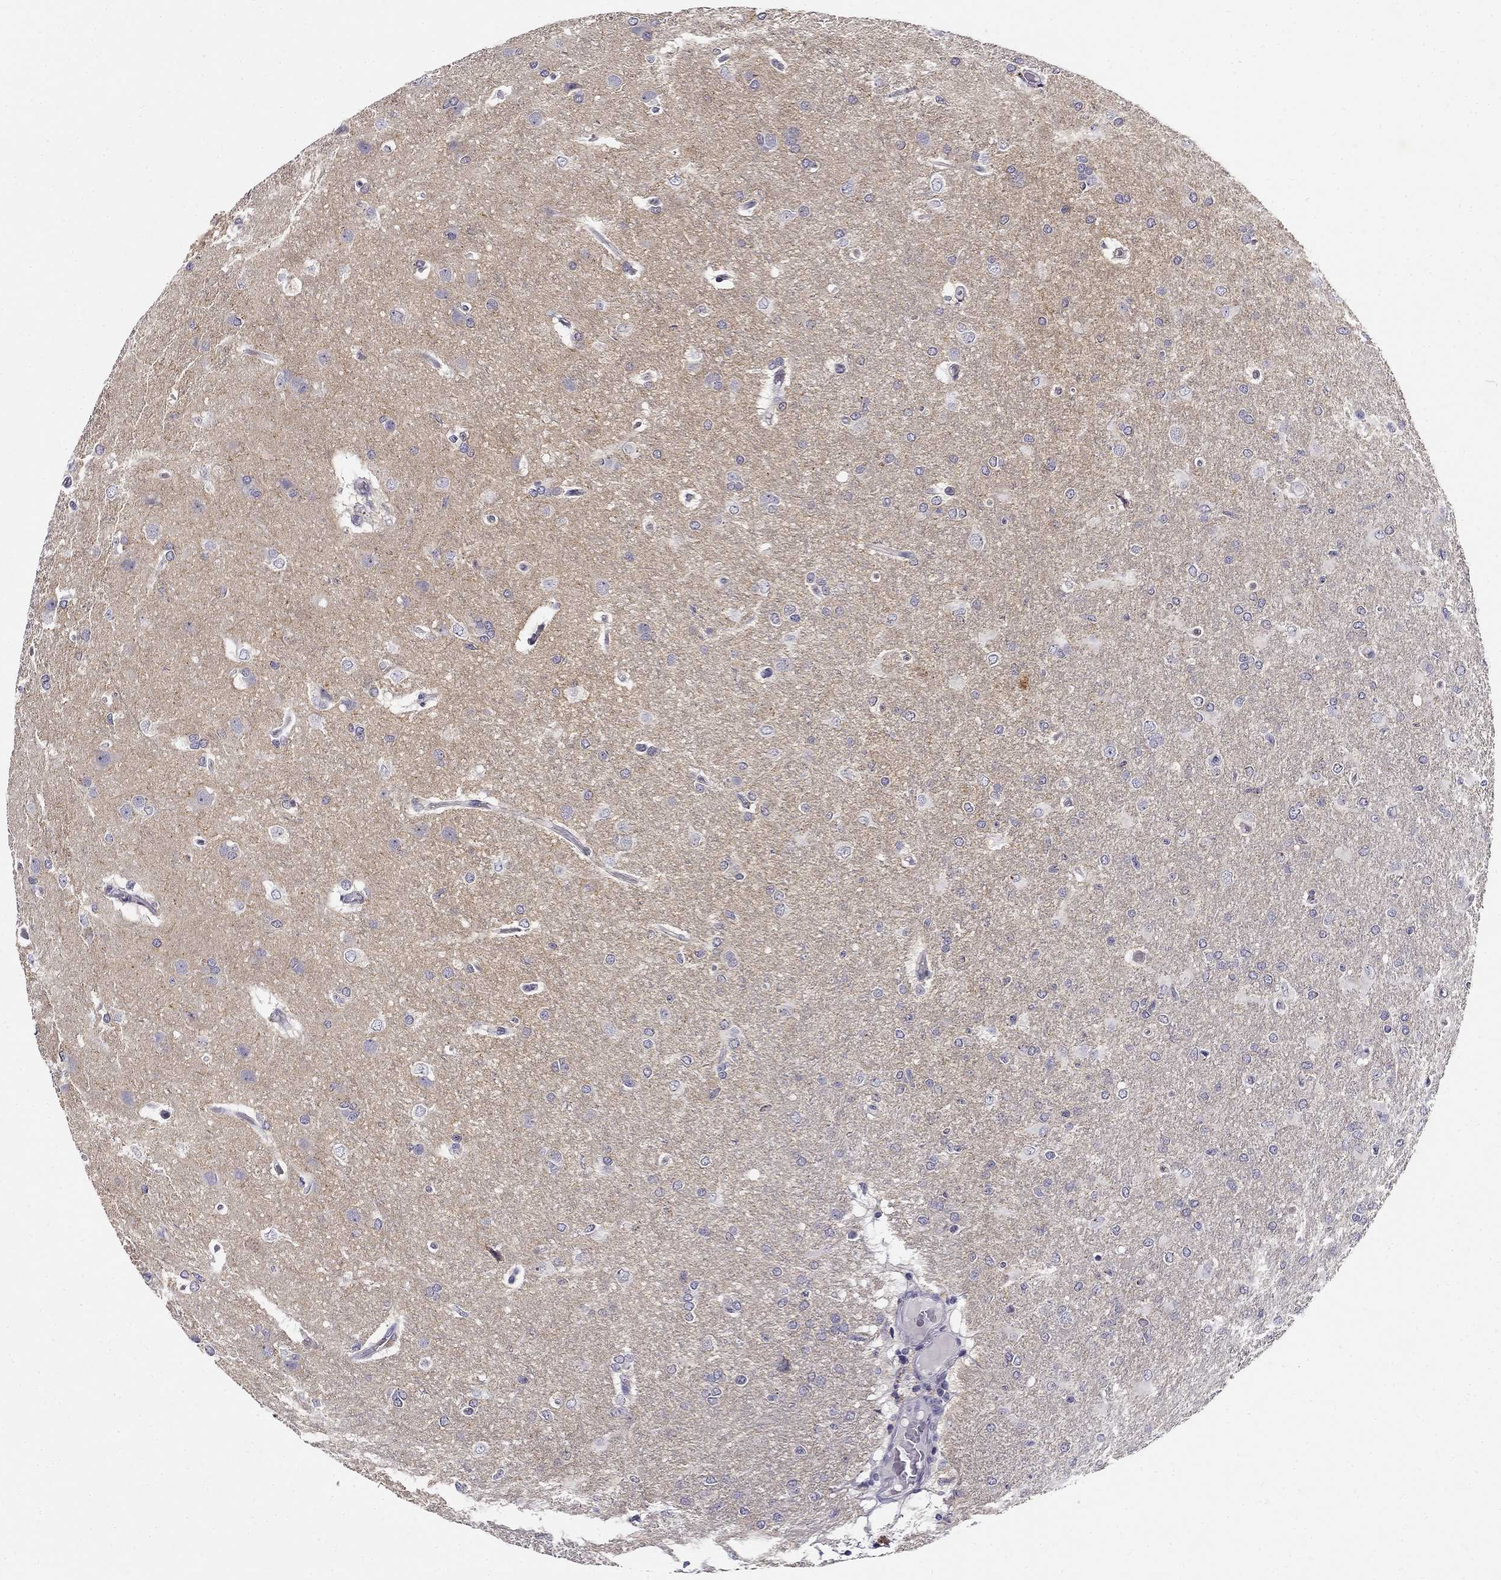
{"staining": {"intensity": "negative", "quantity": "none", "location": "none"}, "tissue": "glioma", "cell_type": "Tumor cells", "image_type": "cancer", "snomed": [{"axis": "morphology", "description": "Glioma, malignant, High grade"}, {"axis": "topography", "description": "Brain"}], "caption": "The photomicrograph shows no staining of tumor cells in malignant high-grade glioma.", "gene": "CNR1", "patient": {"sex": "male", "age": 68}}